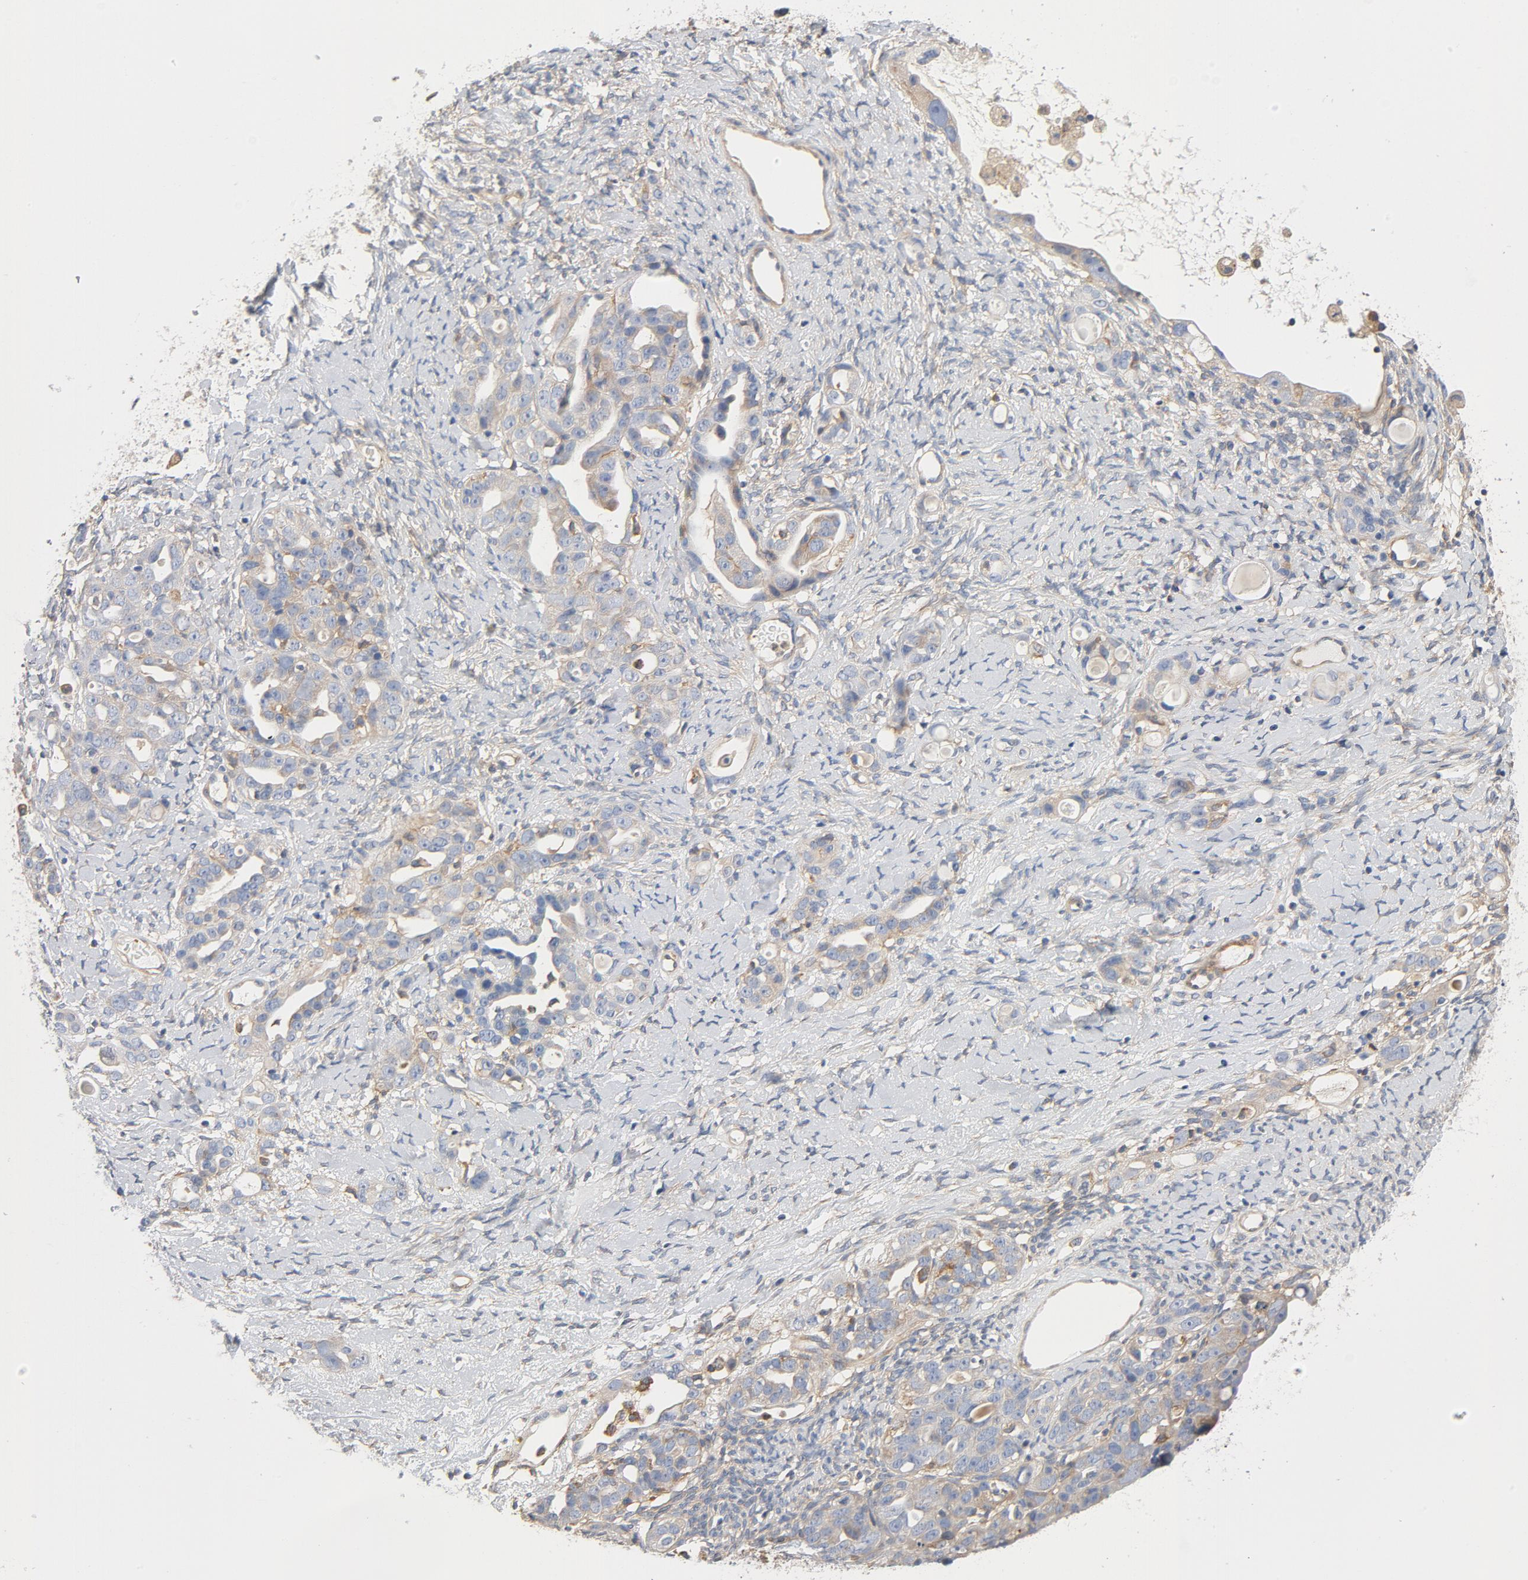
{"staining": {"intensity": "weak", "quantity": "25%-75%", "location": "cytoplasmic/membranous"}, "tissue": "ovarian cancer", "cell_type": "Tumor cells", "image_type": "cancer", "snomed": [{"axis": "morphology", "description": "Cystadenocarcinoma, serous, NOS"}, {"axis": "topography", "description": "Ovary"}], "caption": "Protein staining of ovarian cancer tissue displays weak cytoplasmic/membranous expression in approximately 25%-75% of tumor cells. Using DAB (brown) and hematoxylin (blue) stains, captured at high magnification using brightfield microscopy.", "gene": "ILK", "patient": {"sex": "female", "age": 66}}